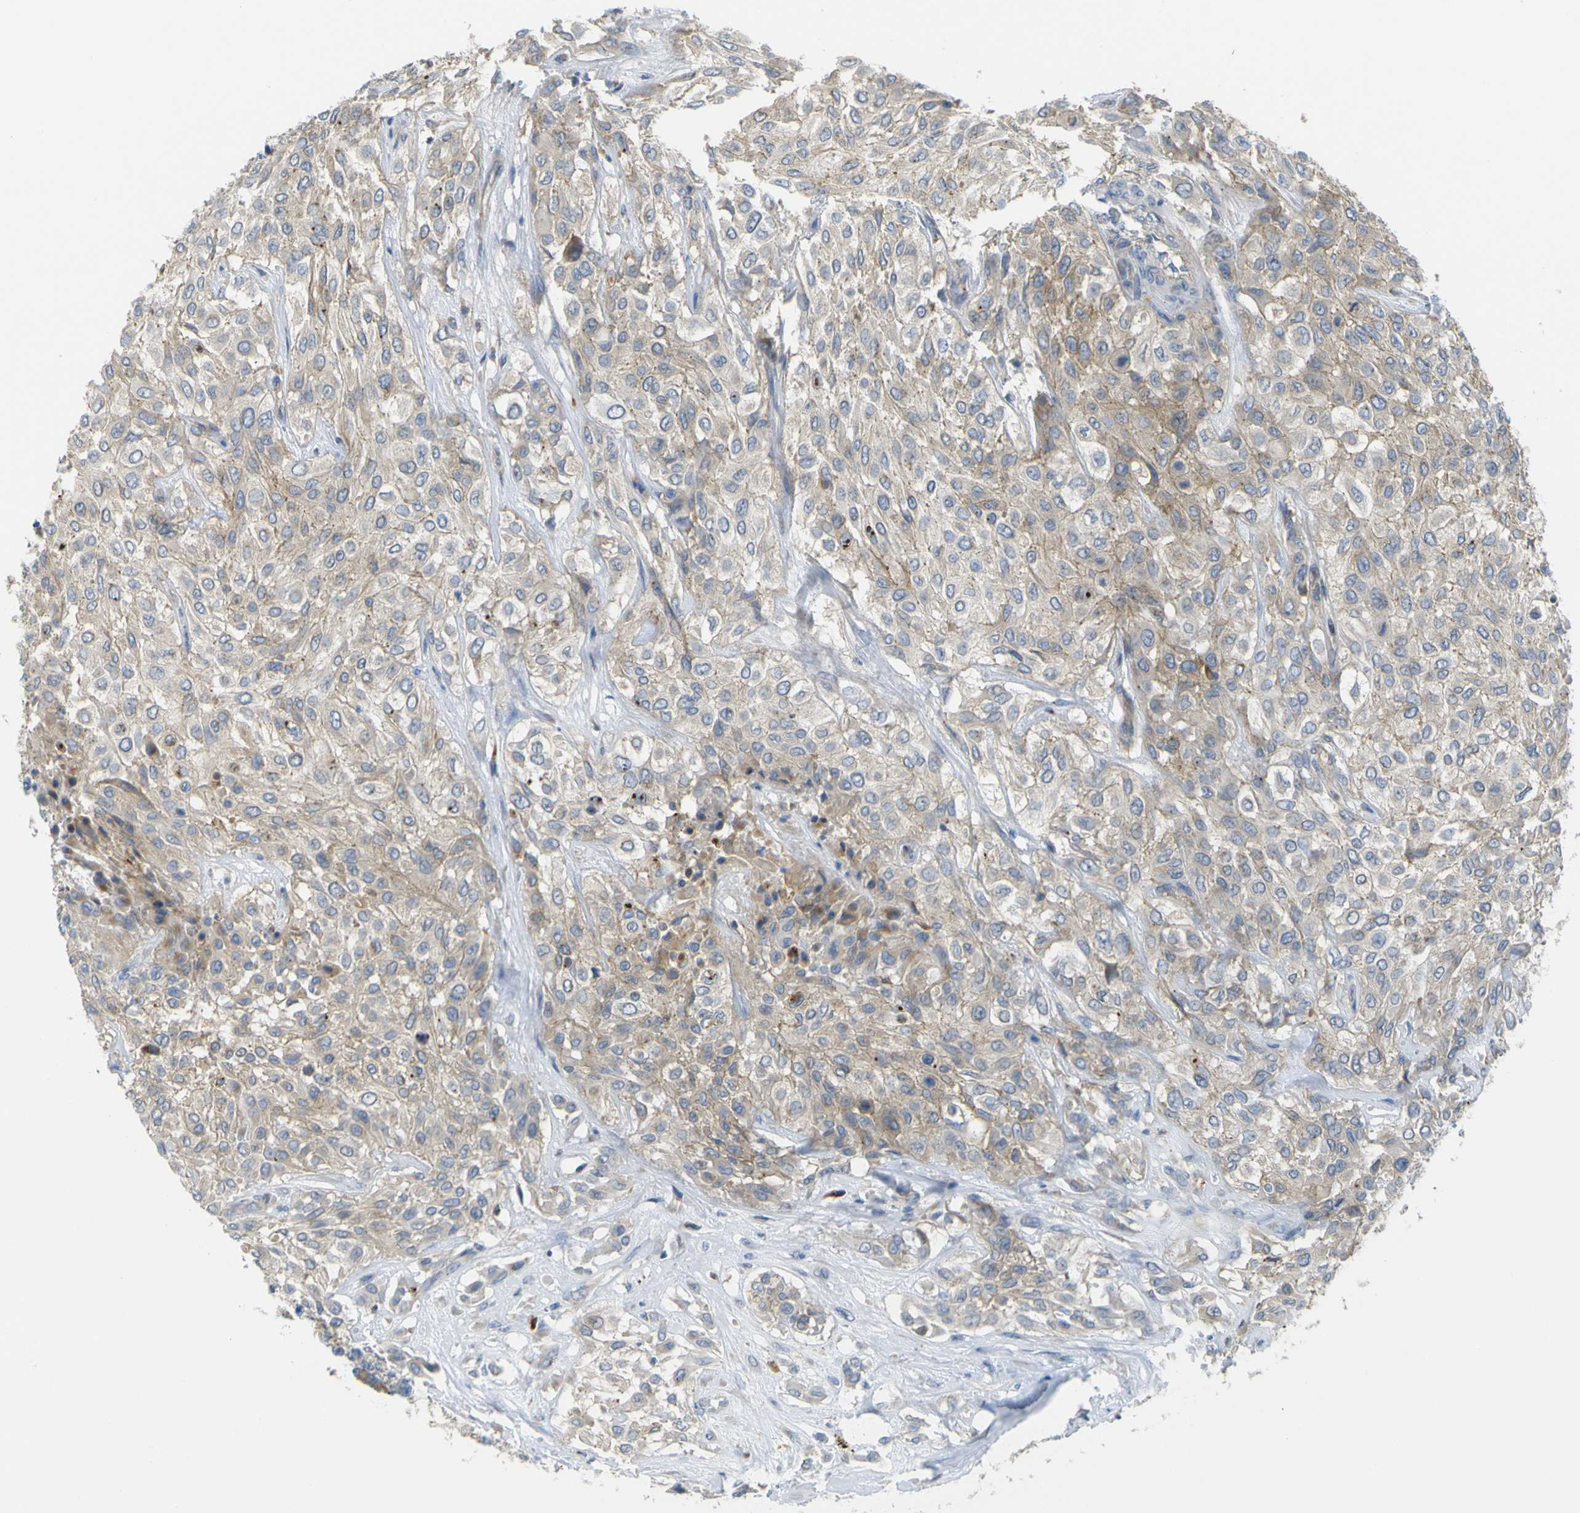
{"staining": {"intensity": "weak", "quantity": ">75%", "location": "cytoplasmic/membranous"}, "tissue": "urothelial cancer", "cell_type": "Tumor cells", "image_type": "cancer", "snomed": [{"axis": "morphology", "description": "Urothelial carcinoma, High grade"}, {"axis": "topography", "description": "Urinary bladder"}], "caption": "Weak cytoplasmic/membranous protein staining is present in approximately >75% of tumor cells in urothelial carcinoma (high-grade). The staining is performed using DAB (3,3'-diaminobenzidine) brown chromogen to label protein expression. The nuclei are counter-stained blue using hematoxylin.", "gene": "SYPL1", "patient": {"sex": "male", "age": 57}}